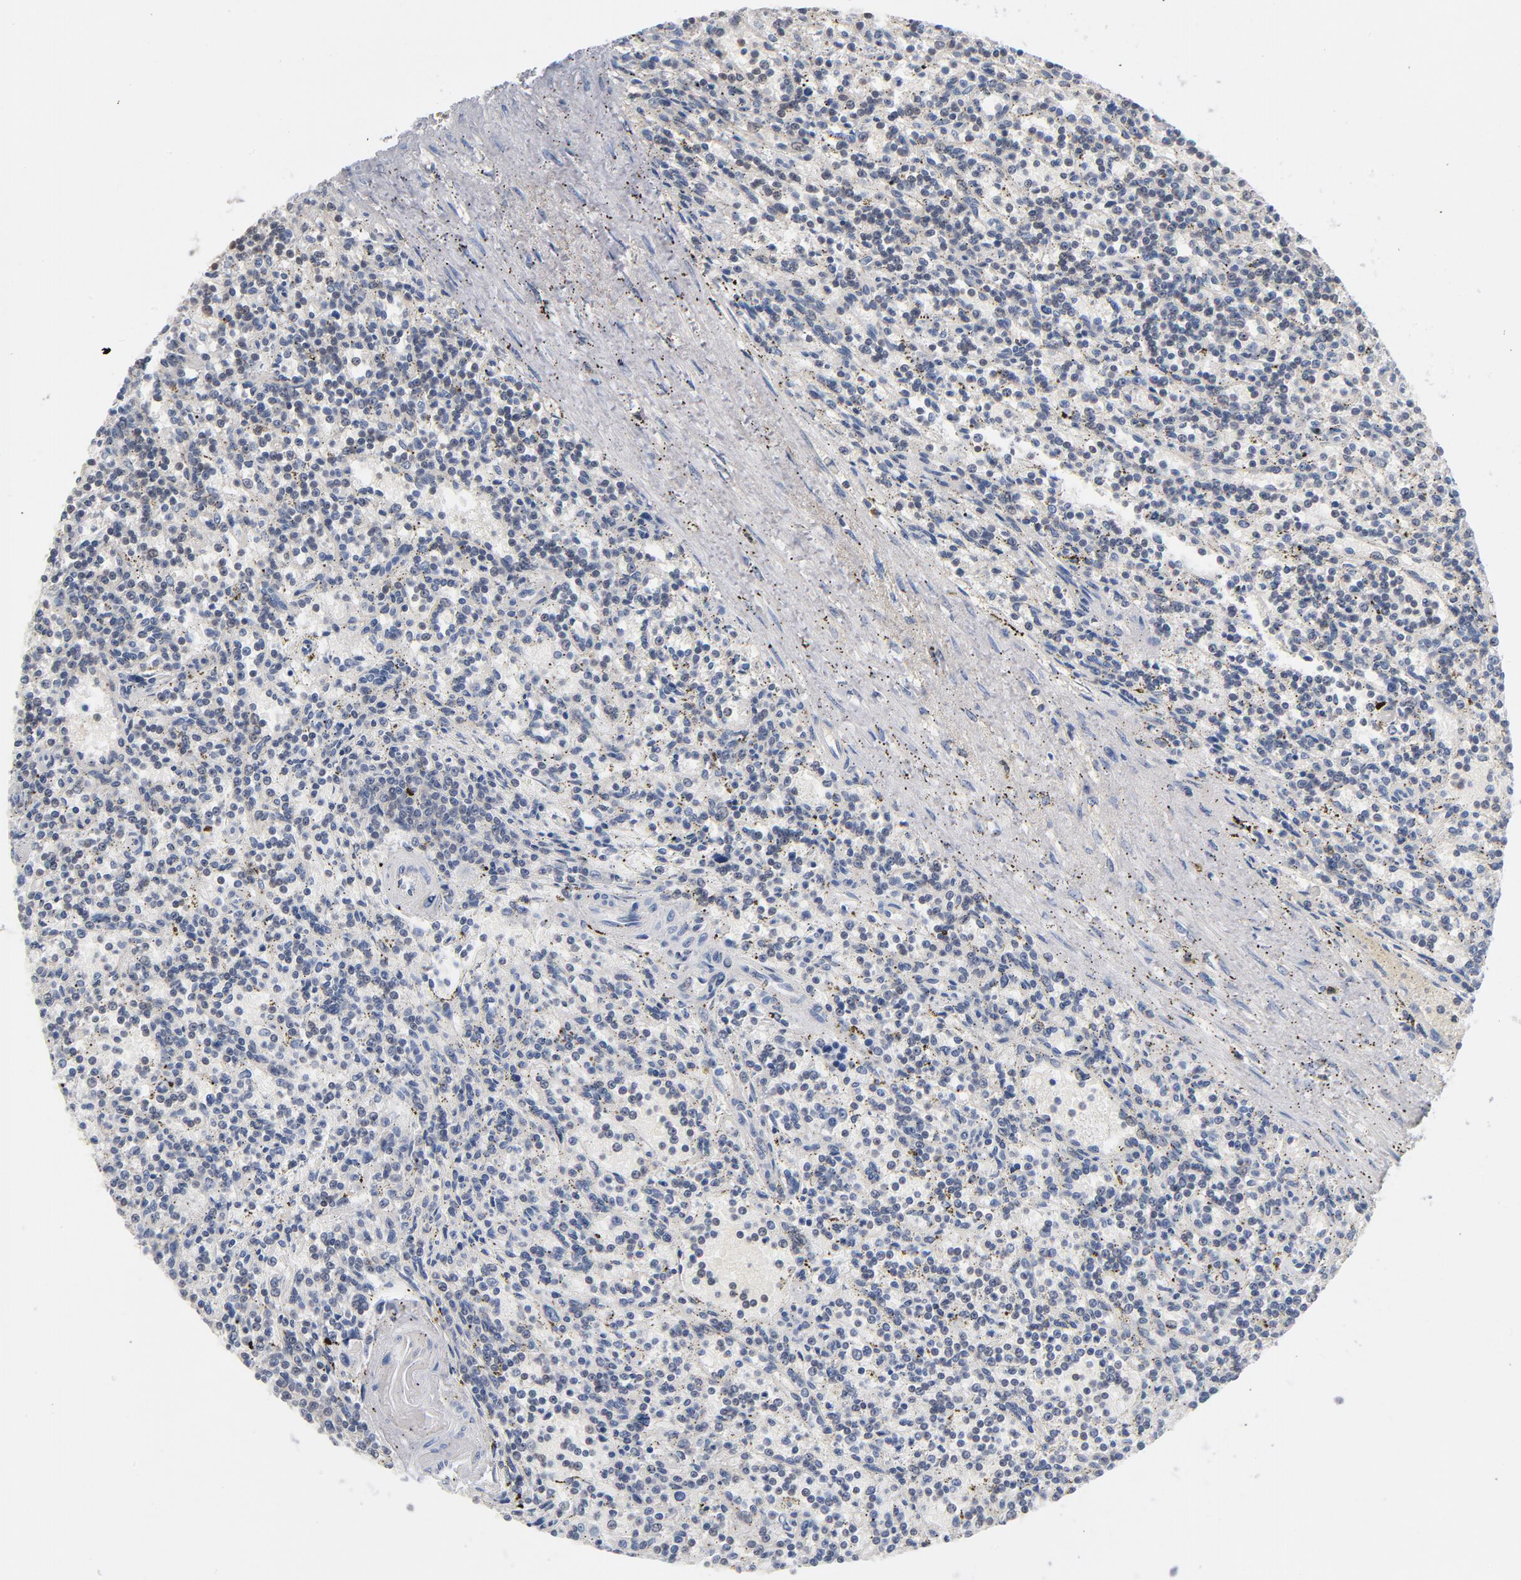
{"staining": {"intensity": "negative", "quantity": "none", "location": "none"}, "tissue": "lymphoma", "cell_type": "Tumor cells", "image_type": "cancer", "snomed": [{"axis": "morphology", "description": "Malignant lymphoma, non-Hodgkin's type, Low grade"}, {"axis": "topography", "description": "Spleen"}], "caption": "Immunohistochemical staining of human low-grade malignant lymphoma, non-Hodgkin's type demonstrates no significant positivity in tumor cells.", "gene": "MIF", "patient": {"sex": "male", "age": 73}}